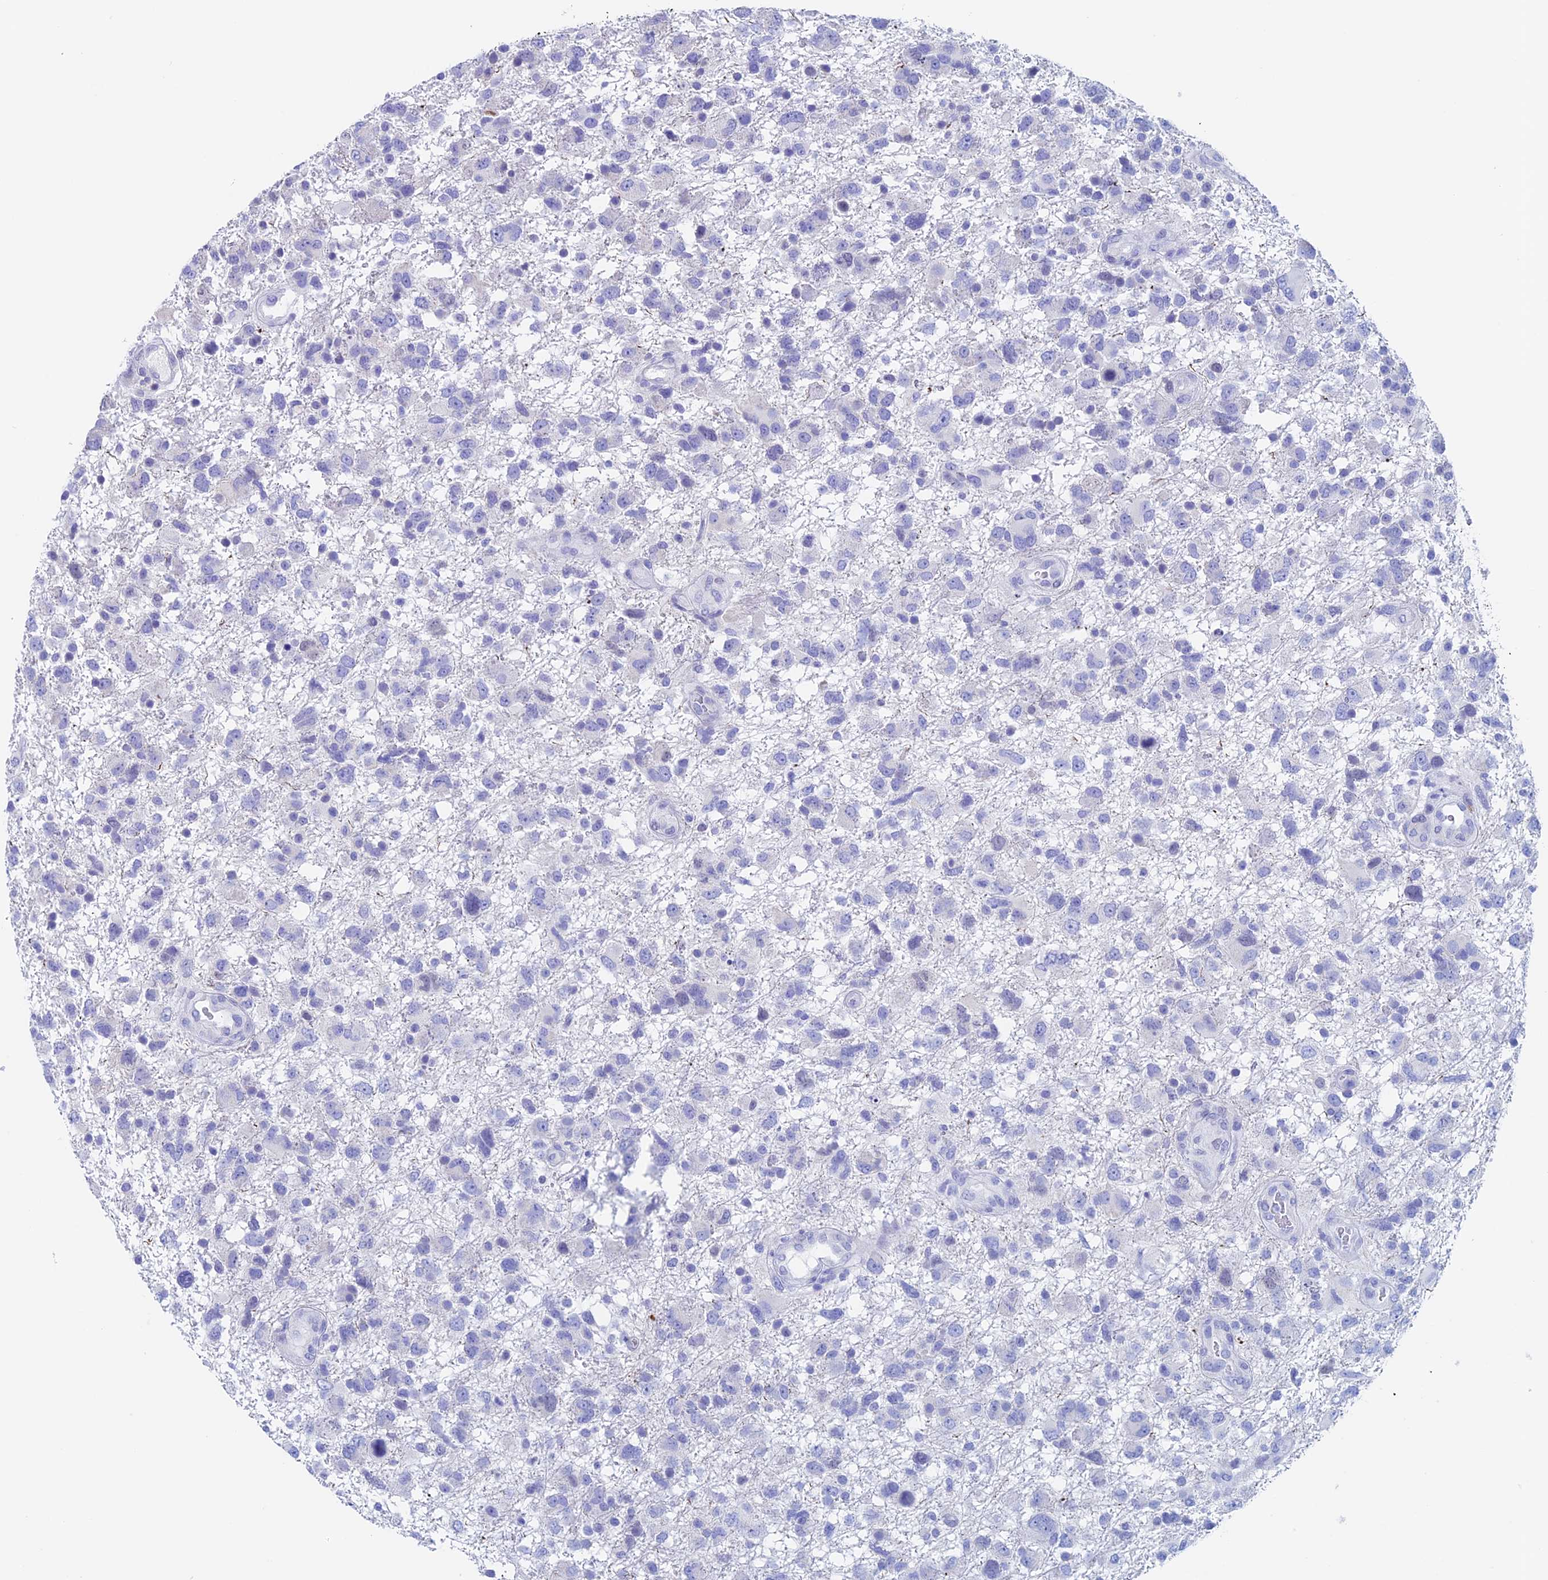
{"staining": {"intensity": "negative", "quantity": "none", "location": "none"}, "tissue": "glioma", "cell_type": "Tumor cells", "image_type": "cancer", "snomed": [{"axis": "morphology", "description": "Glioma, malignant, High grade"}, {"axis": "topography", "description": "Brain"}], "caption": "A high-resolution photomicrograph shows IHC staining of glioma, which demonstrates no significant positivity in tumor cells. Nuclei are stained in blue.", "gene": "PSMC3IP", "patient": {"sex": "male", "age": 61}}